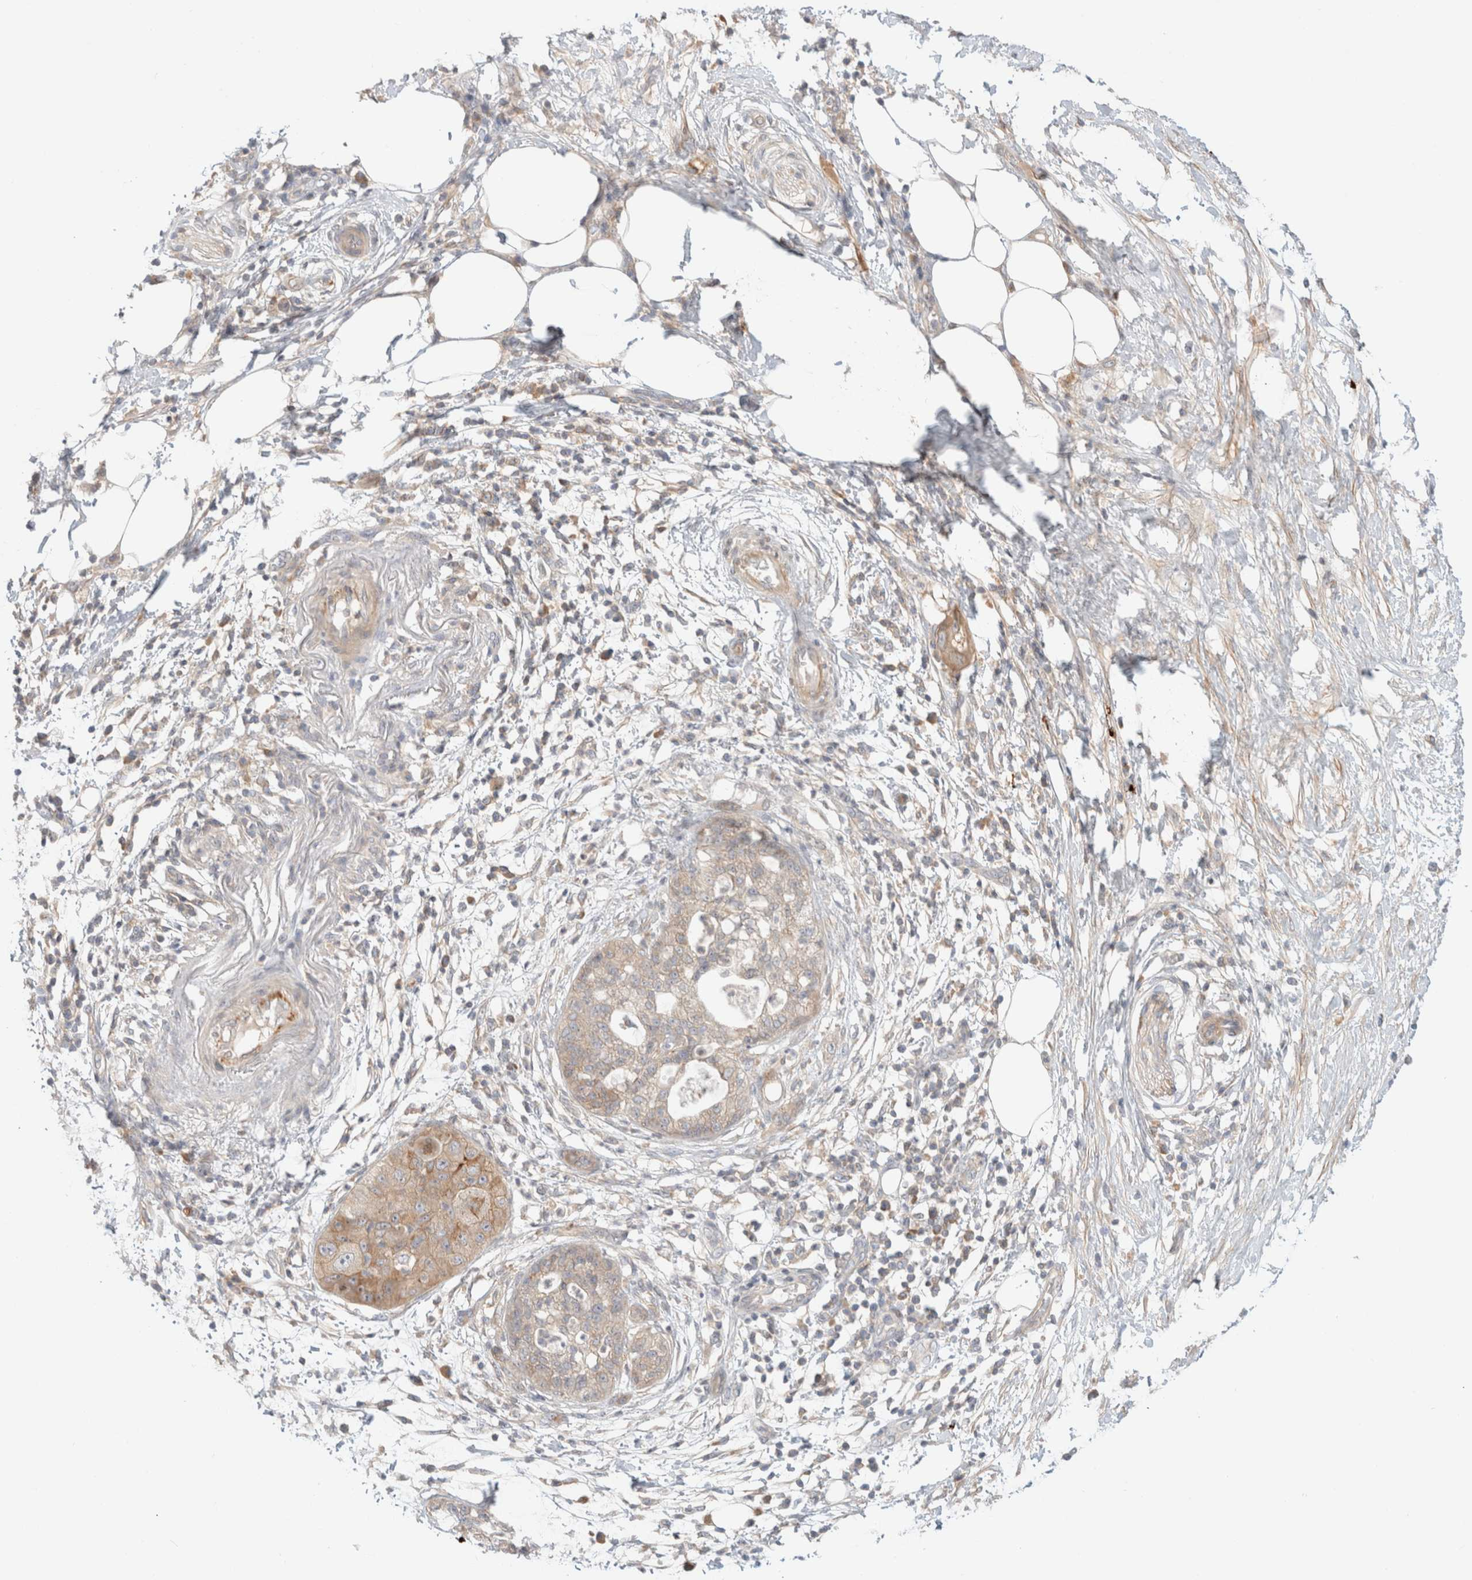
{"staining": {"intensity": "weak", "quantity": ">75%", "location": "cytoplasmic/membranous"}, "tissue": "pancreatic cancer", "cell_type": "Tumor cells", "image_type": "cancer", "snomed": [{"axis": "morphology", "description": "Adenocarcinoma, NOS"}, {"axis": "topography", "description": "Pancreas"}], "caption": "Human pancreatic cancer stained for a protein (brown) reveals weak cytoplasmic/membranous positive staining in approximately >75% of tumor cells.", "gene": "MARK3", "patient": {"sex": "female", "age": 78}}